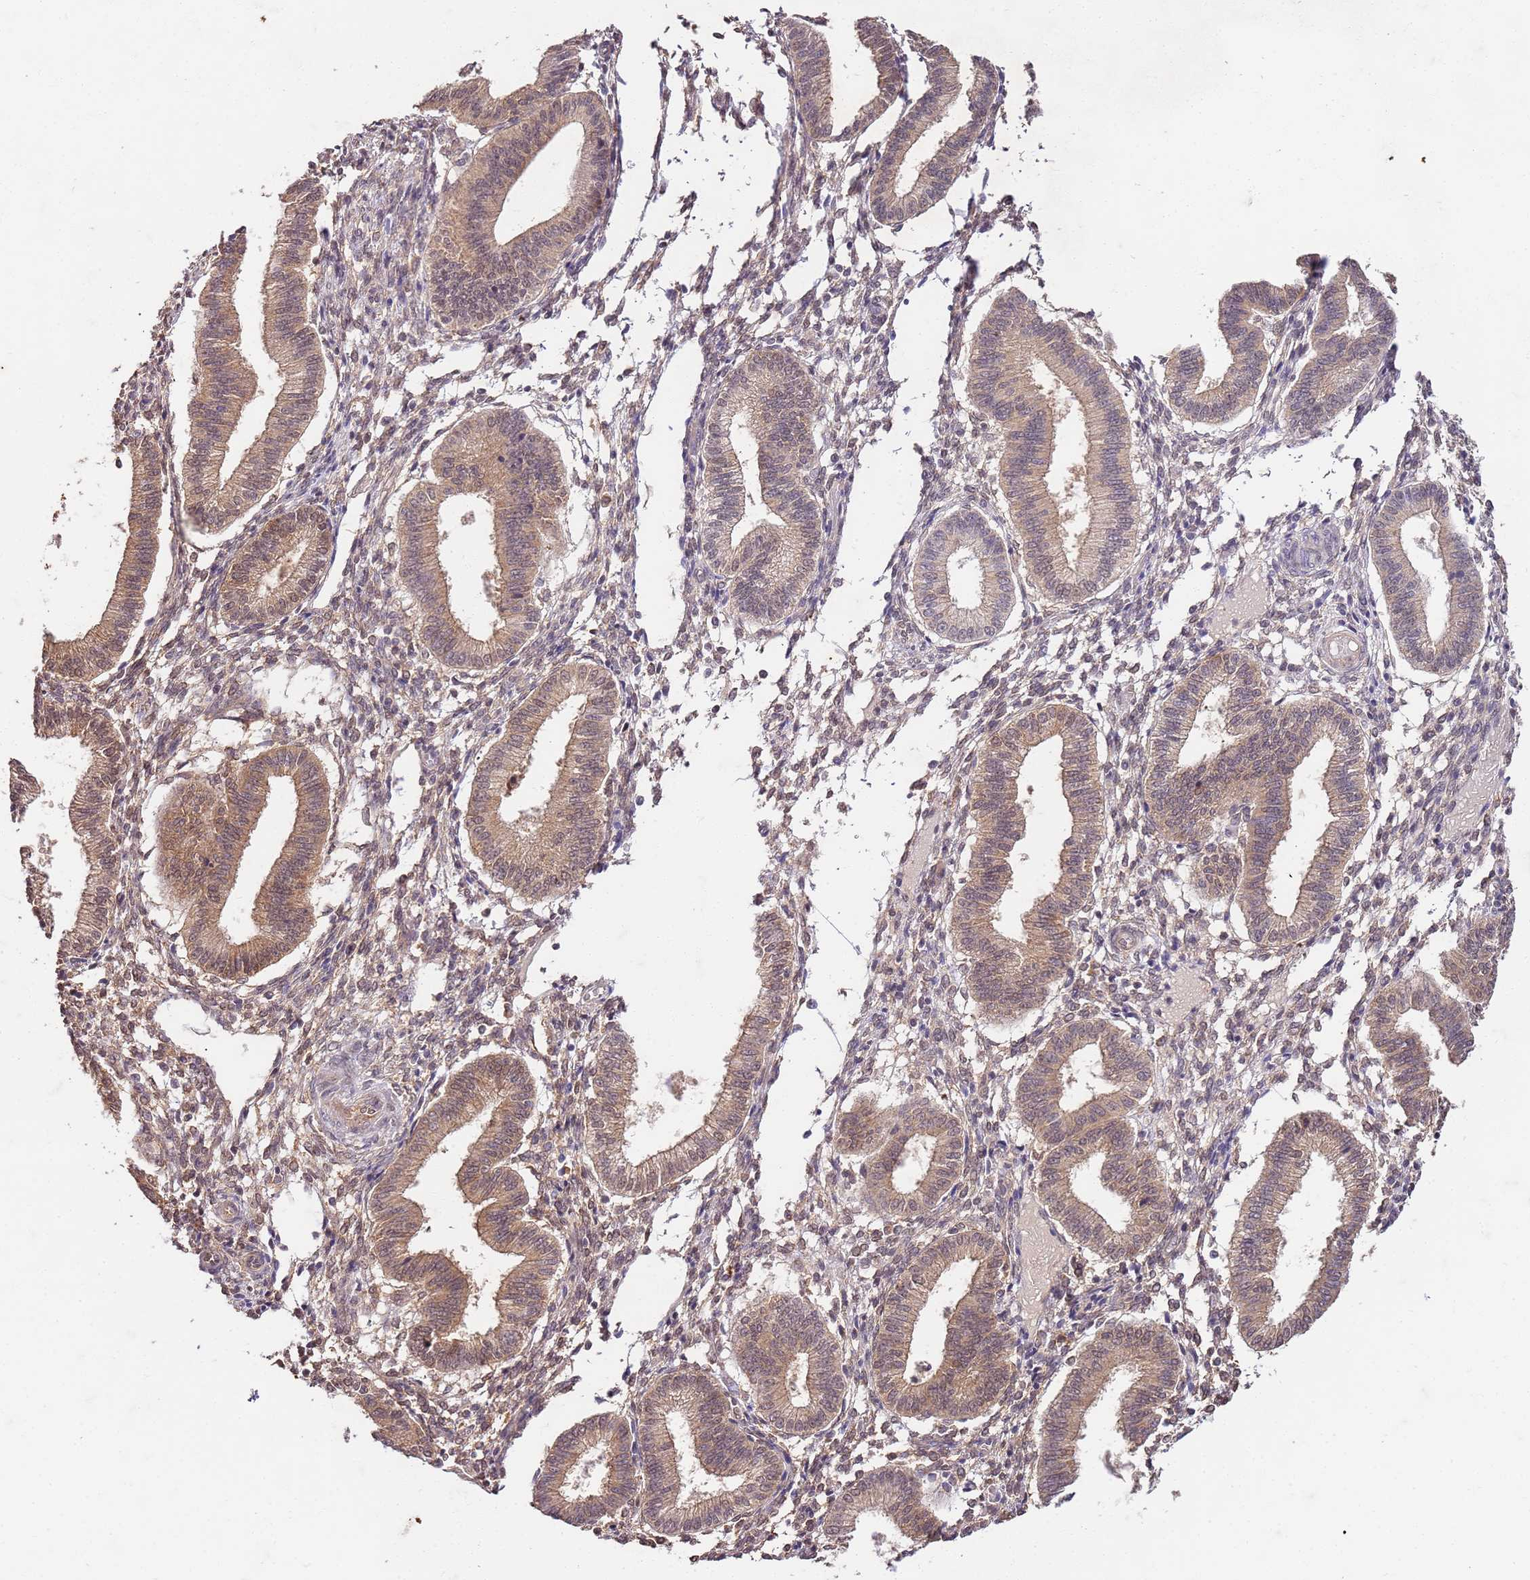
{"staining": {"intensity": "moderate", "quantity": "25%-75%", "location": "cytoplasmic/membranous,nuclear"}, "tissue": "endometrium", "cell_type": "Cells in endometrial stroma", "image_type": "normal", "snomed": [{"axis": "morphology", "description": "Normal tissue, NOS"}, {"axis": "topography", "description": "Endometrium"}], "caption": "An IHC histopathology image of normal tissue is shown. Protein staining in brown highlights moderate cytoplasmic/membranous,nuclear positivity in endometrium within cells in endometrial stroma.", "gene": "UBE3A", "patient": {"sex": "female", "age": 39}}